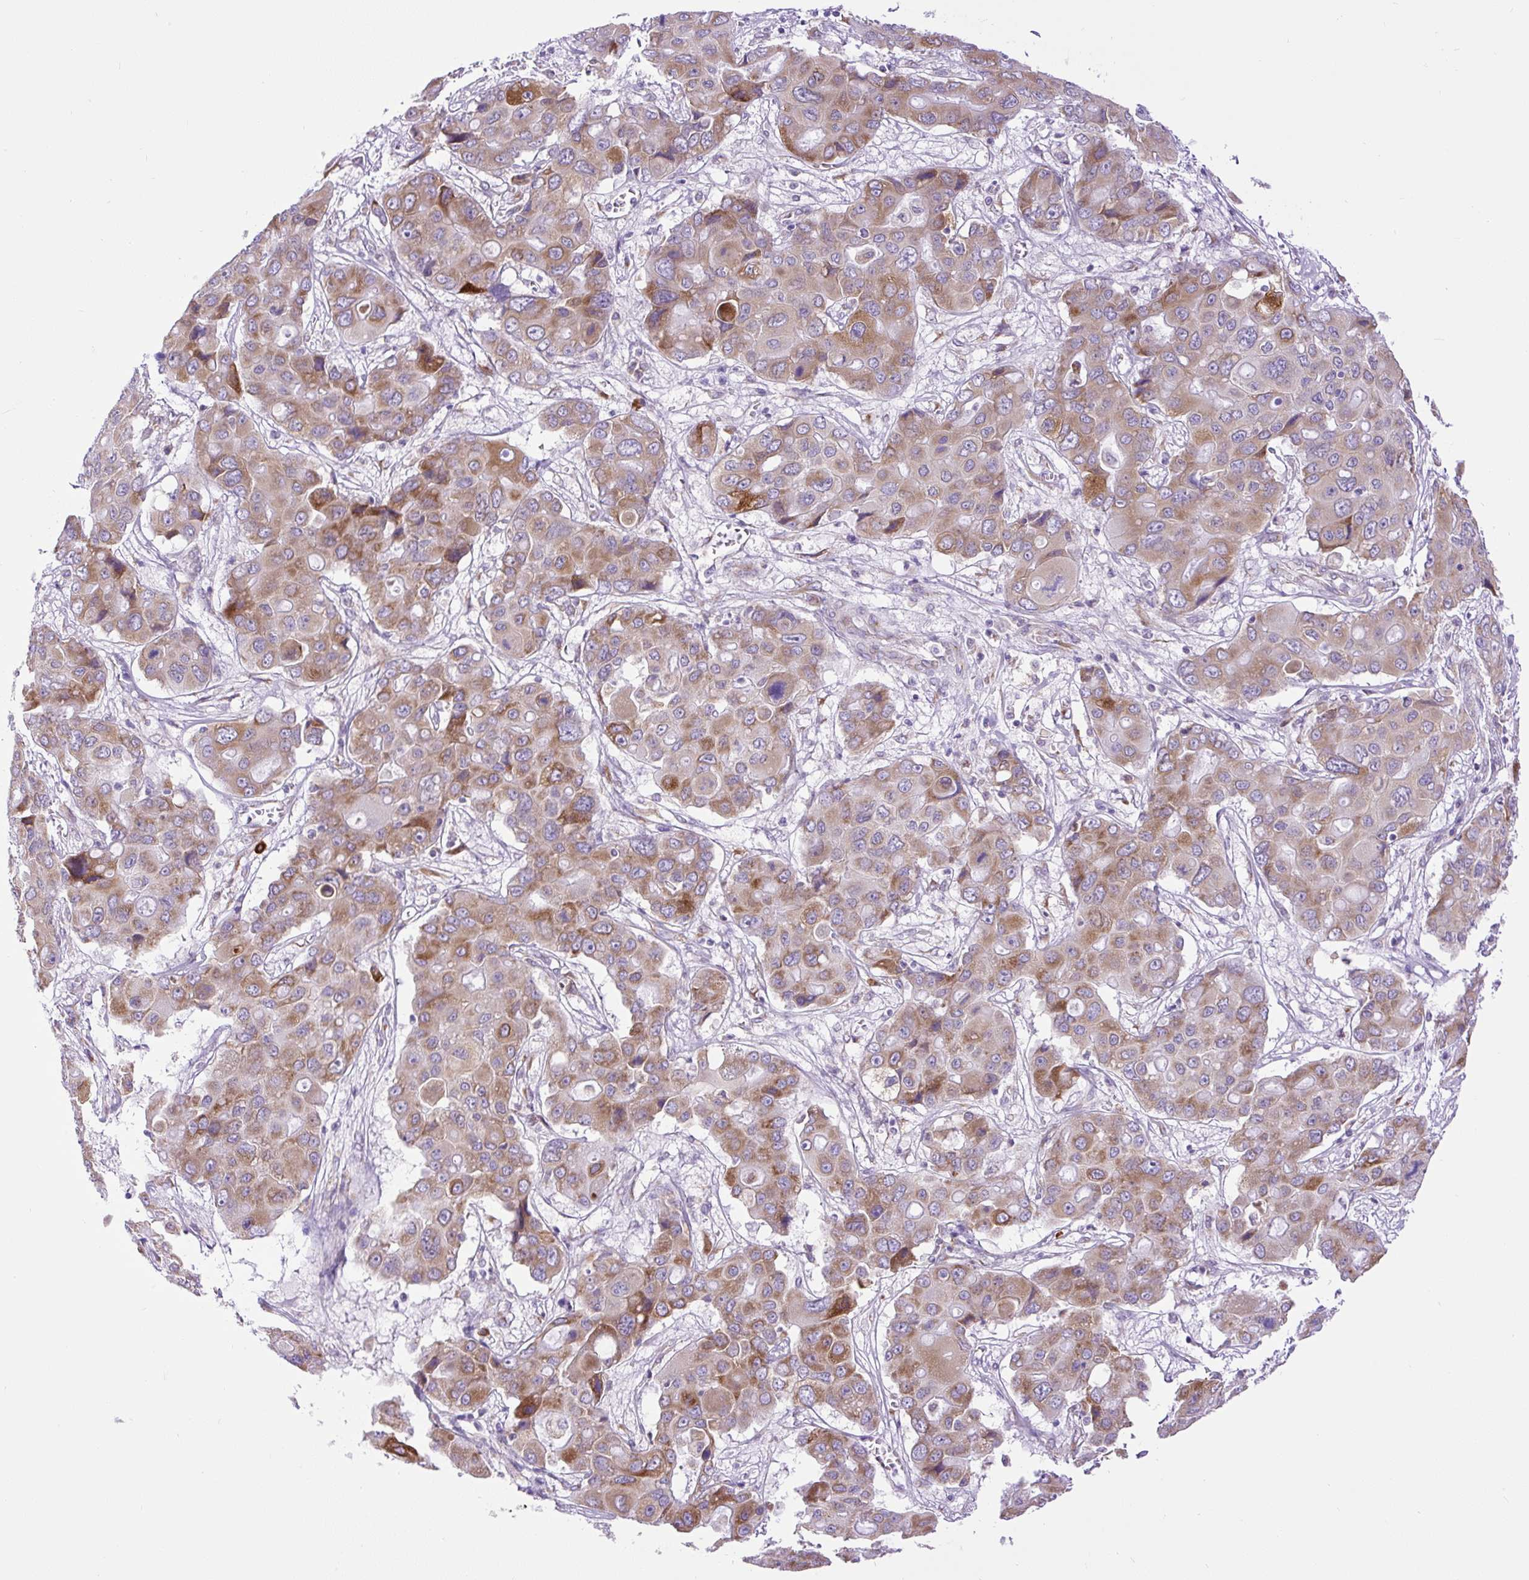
{"staining": {"intensity": "moderate", "quantity": ">75%", "location": "cytoplasmic/membranous"}, "tissue": "liver cancer", "cell_type": "Tumor cells", "image_type": "cancer", "snomed": [{"axis": "morphology", "description": "Cholangiocarcinoma"}, {"axis": "topography", "description": "Liver"}], "caption": "IHC photomicrograph of human liver cancer stained for a protein (brown), which exhibits medium levels of moderate cytoplasmic/membranous staining in approximately >75% of tumor cells.", "gene": "DDOST", "patient": {"sex": "male", "age": 67}}